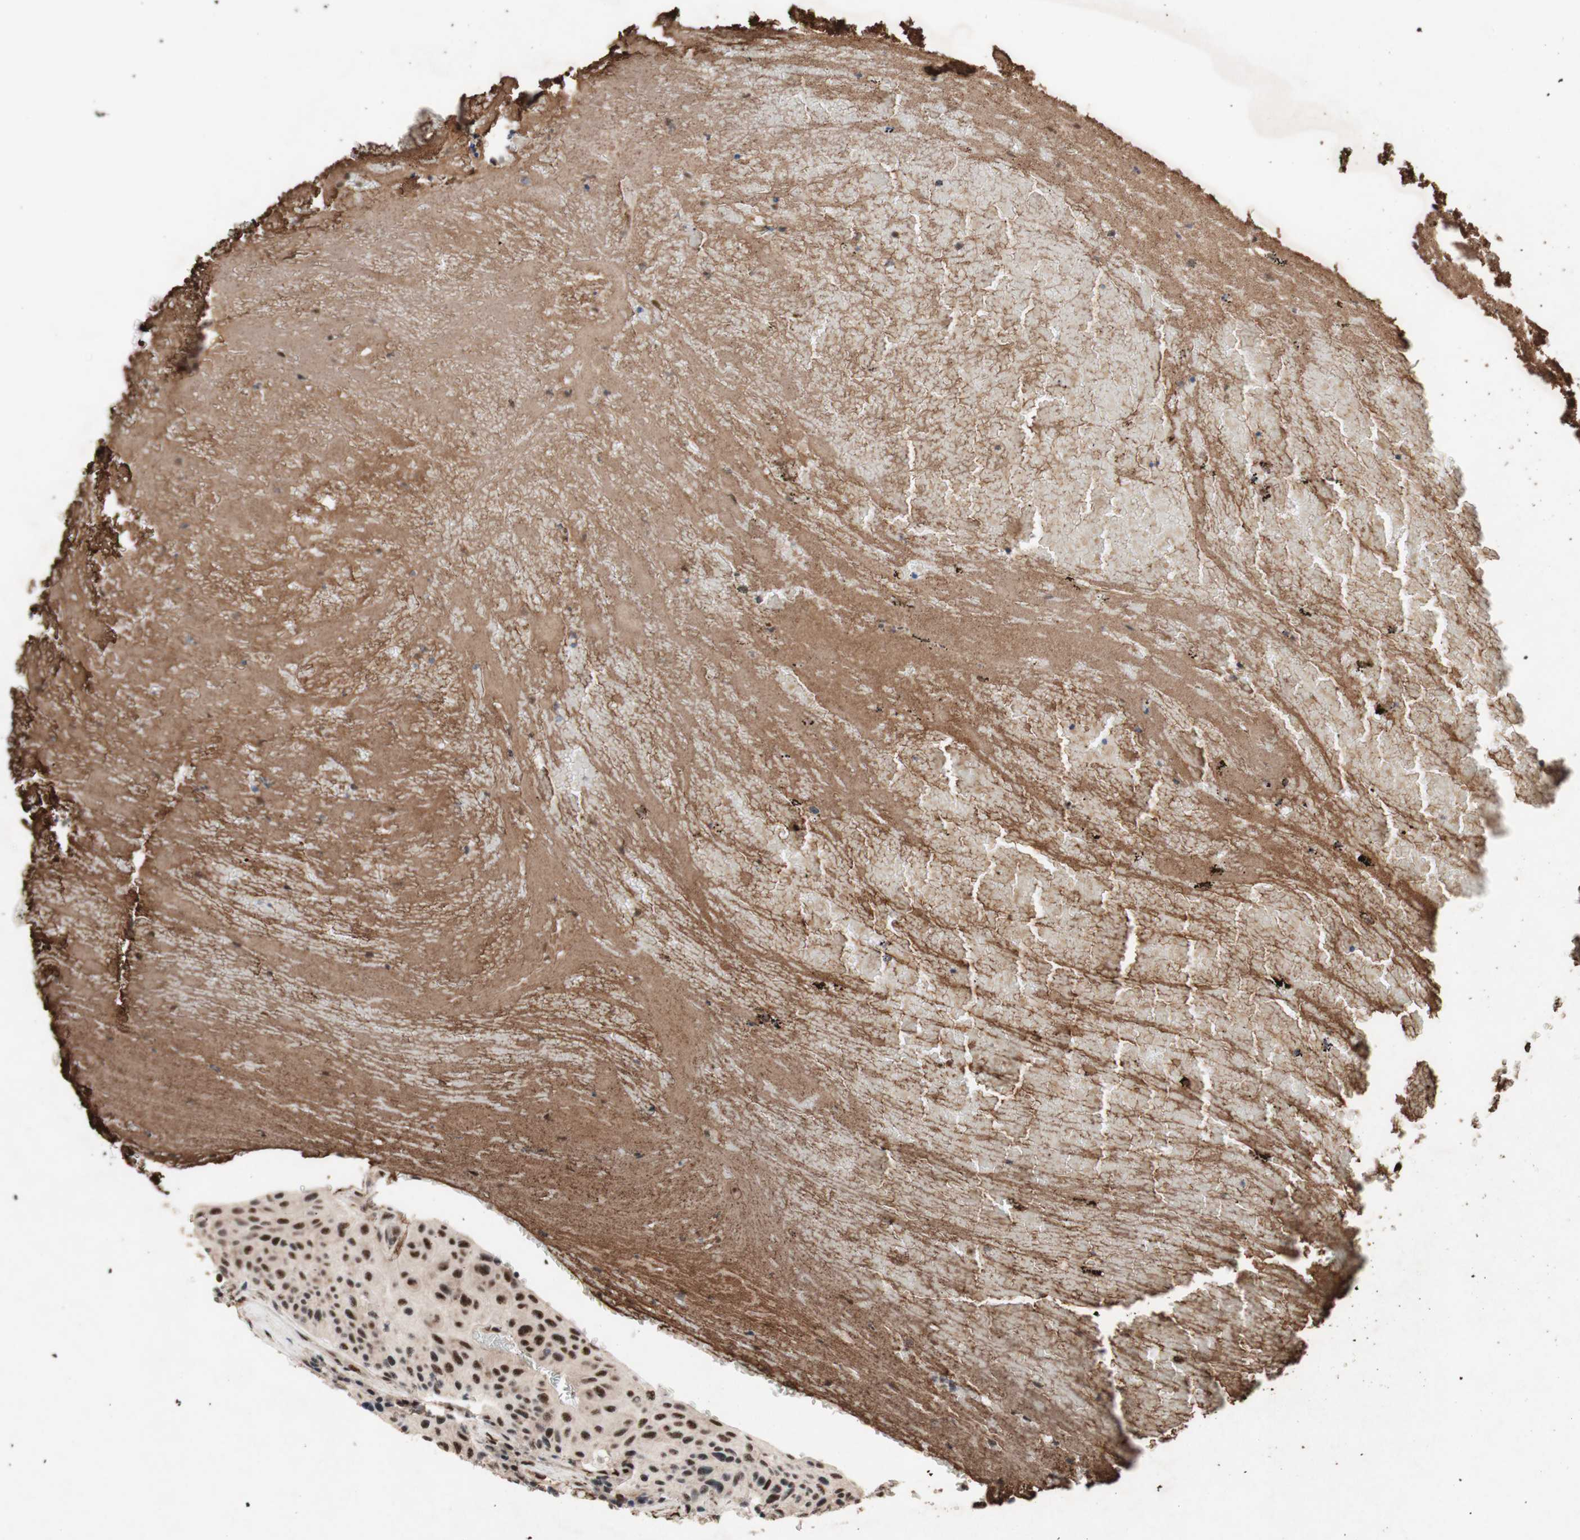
{"staining": {"intensity": "strong", "quantity": ">75%", "location": "nuclear"}, "tissue": "urothelial cancer", "cell_type": "Tumor cells", "image_type": "cancer", "snomed": [{"axis": "morphology", "description": "Urothelial carcinoma, High grade"}, {"axis": "topography", "description": "Urinary bladder"}], "caption": "Immunohistochemistry (IHC) (DAB) staining of human urothelial carcinoma (high-grade) reveals strong nuclear protein staining in approximately >75% of tumor cells.", "gene": "TLE1", "patient": {"sex": "male", "age": 66}}